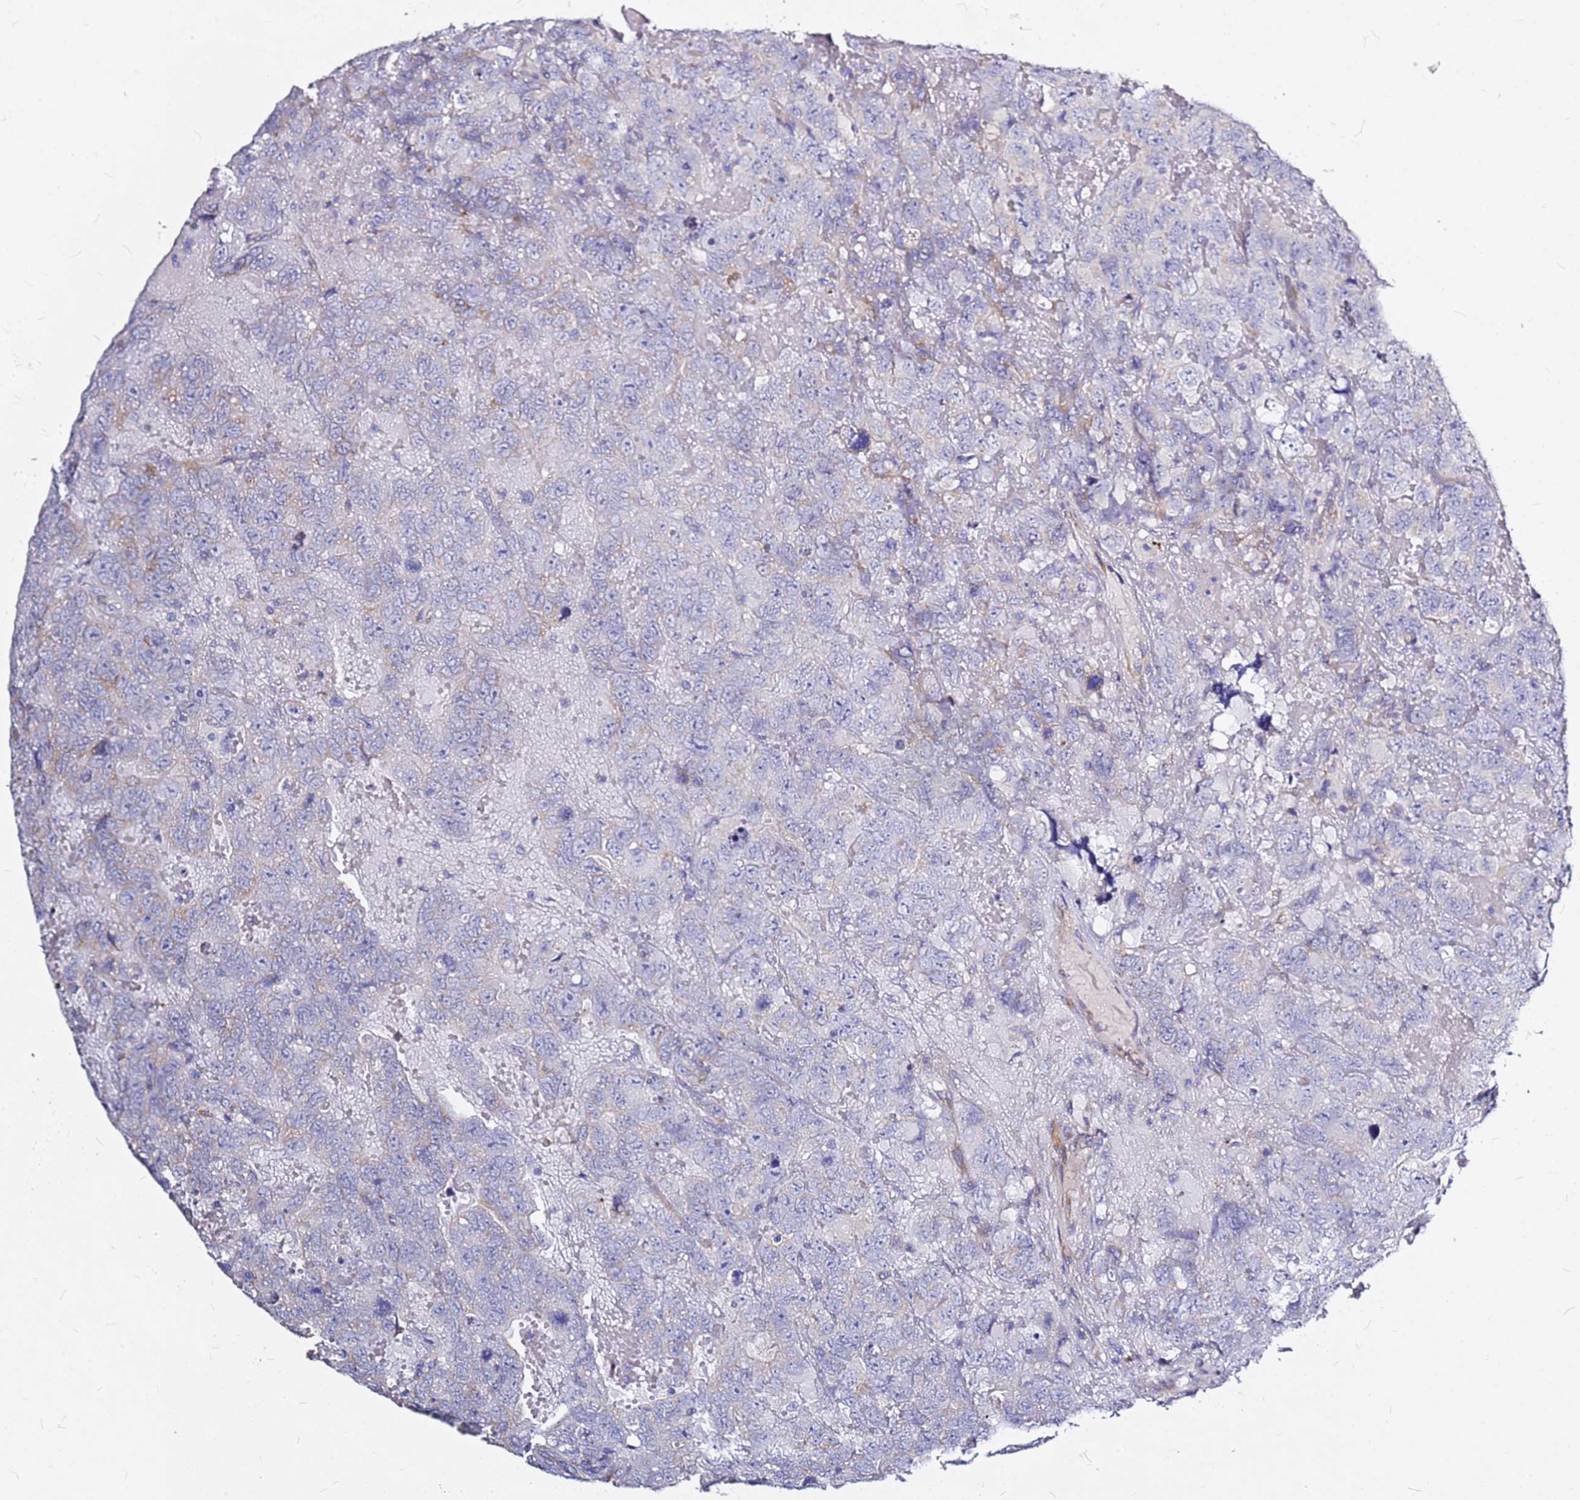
{"staining": {"intensity": "negative", "quantity": "none", "location": "none"}, "tissue": "testis cancer", "cell_type": "Tumor cells", "image_type": "cancer", "snomed": [{"axis": "morphology", "description": "Carcinoma, Embryonal, NOS"}, {"axis": "topography", "description": "Testis"}], "caption": "Photomicrograph shows no protein staining in tumor cells of testis cancer (embryonal carcinoma) tissue.", "gene": "CASD1", "patient": {"sex": "male", "age": 45}}